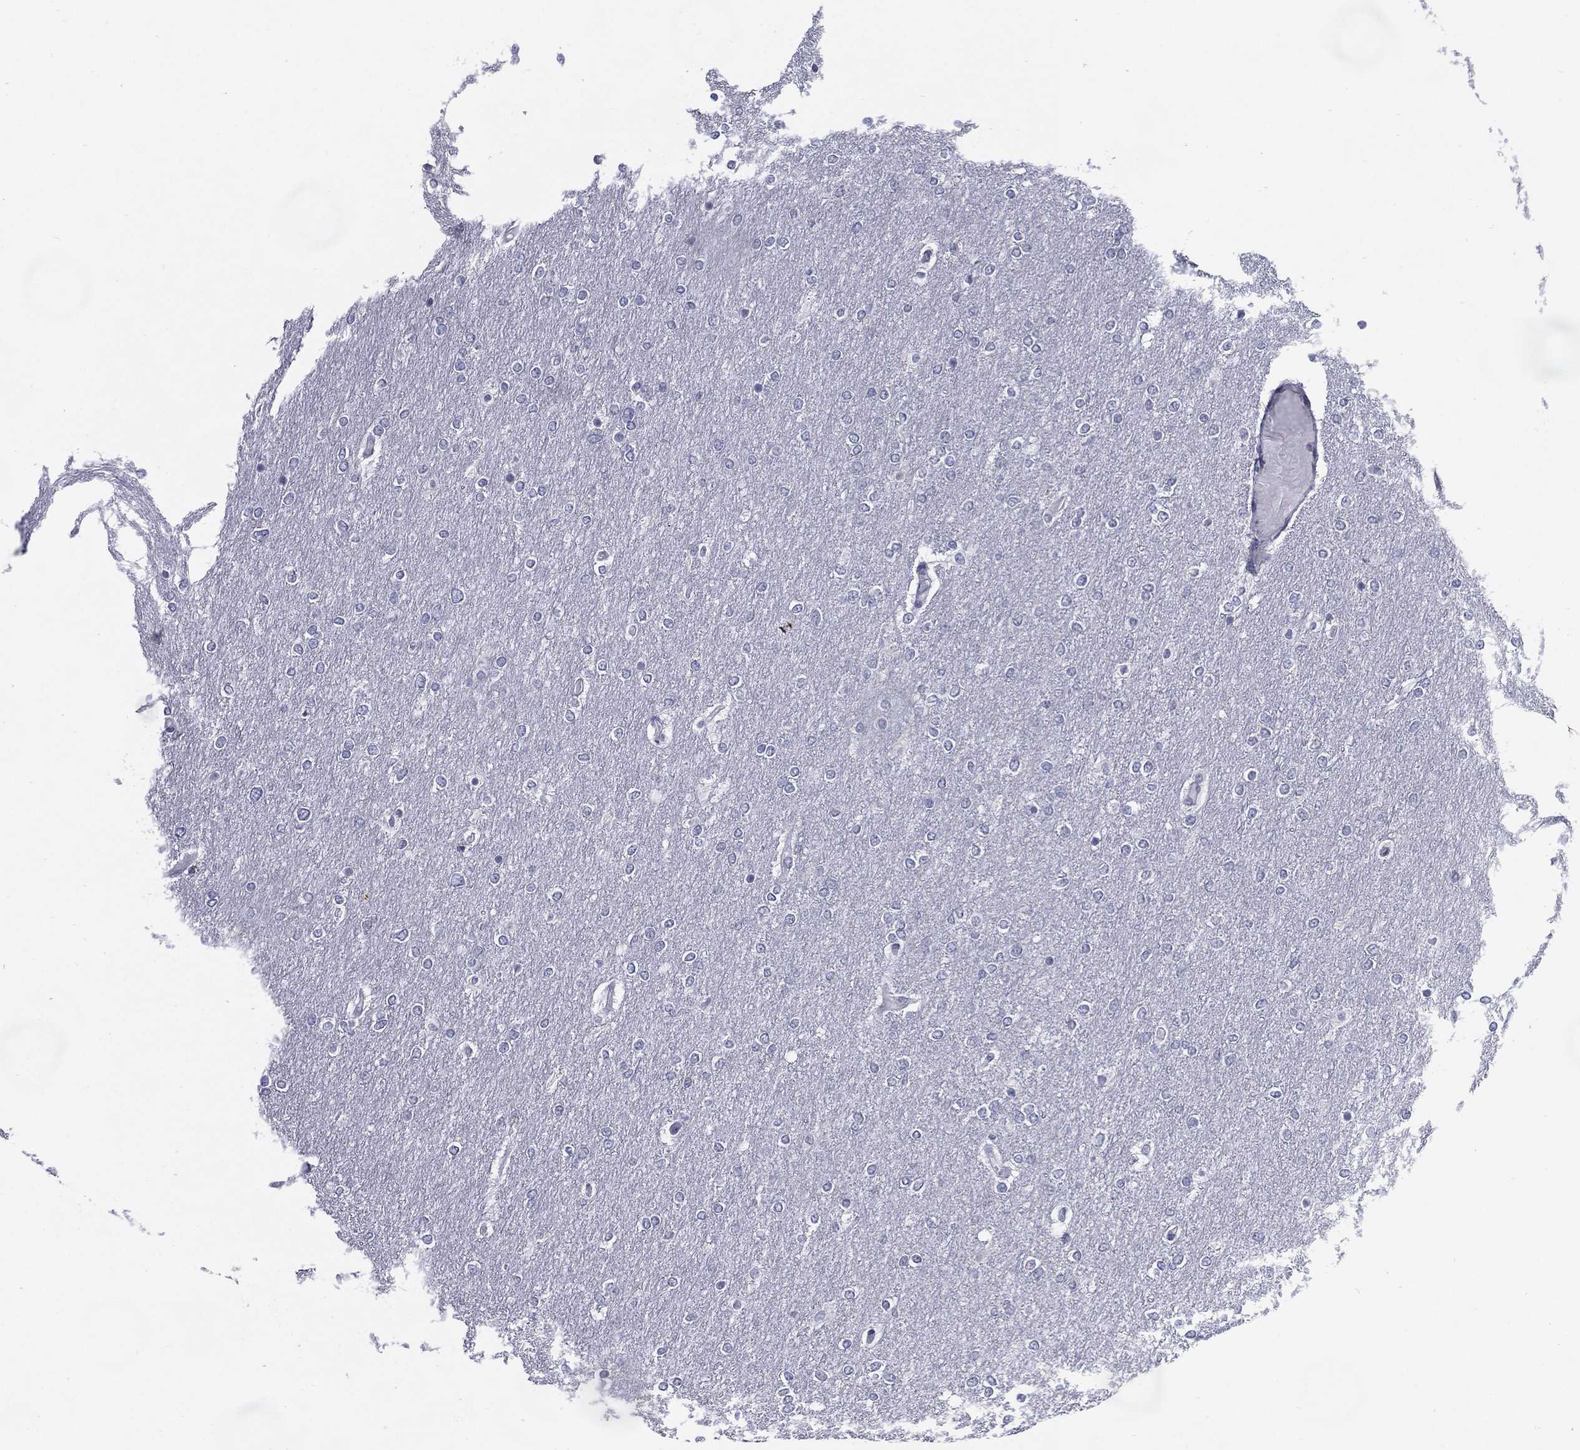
{"staining": {"intensity": "negative", "quantity": "none", "location": "none"}, "tissue": "glioma", "cell_type": "Tumor cells", "image_type": "cancer", "snomed": [{"axis": "morphology", "description": "Glioma, malignant, High grade"}, {"axis": "topography", "description": "Brain"}], "caption": "Tumor cells are negative for protein expression in human glioma. (Immunohistochemistry (ihc), brightfield microscopy, high magnification).", "gene": "C19orf18", "patient": {"sex": "female", "age": 61}}